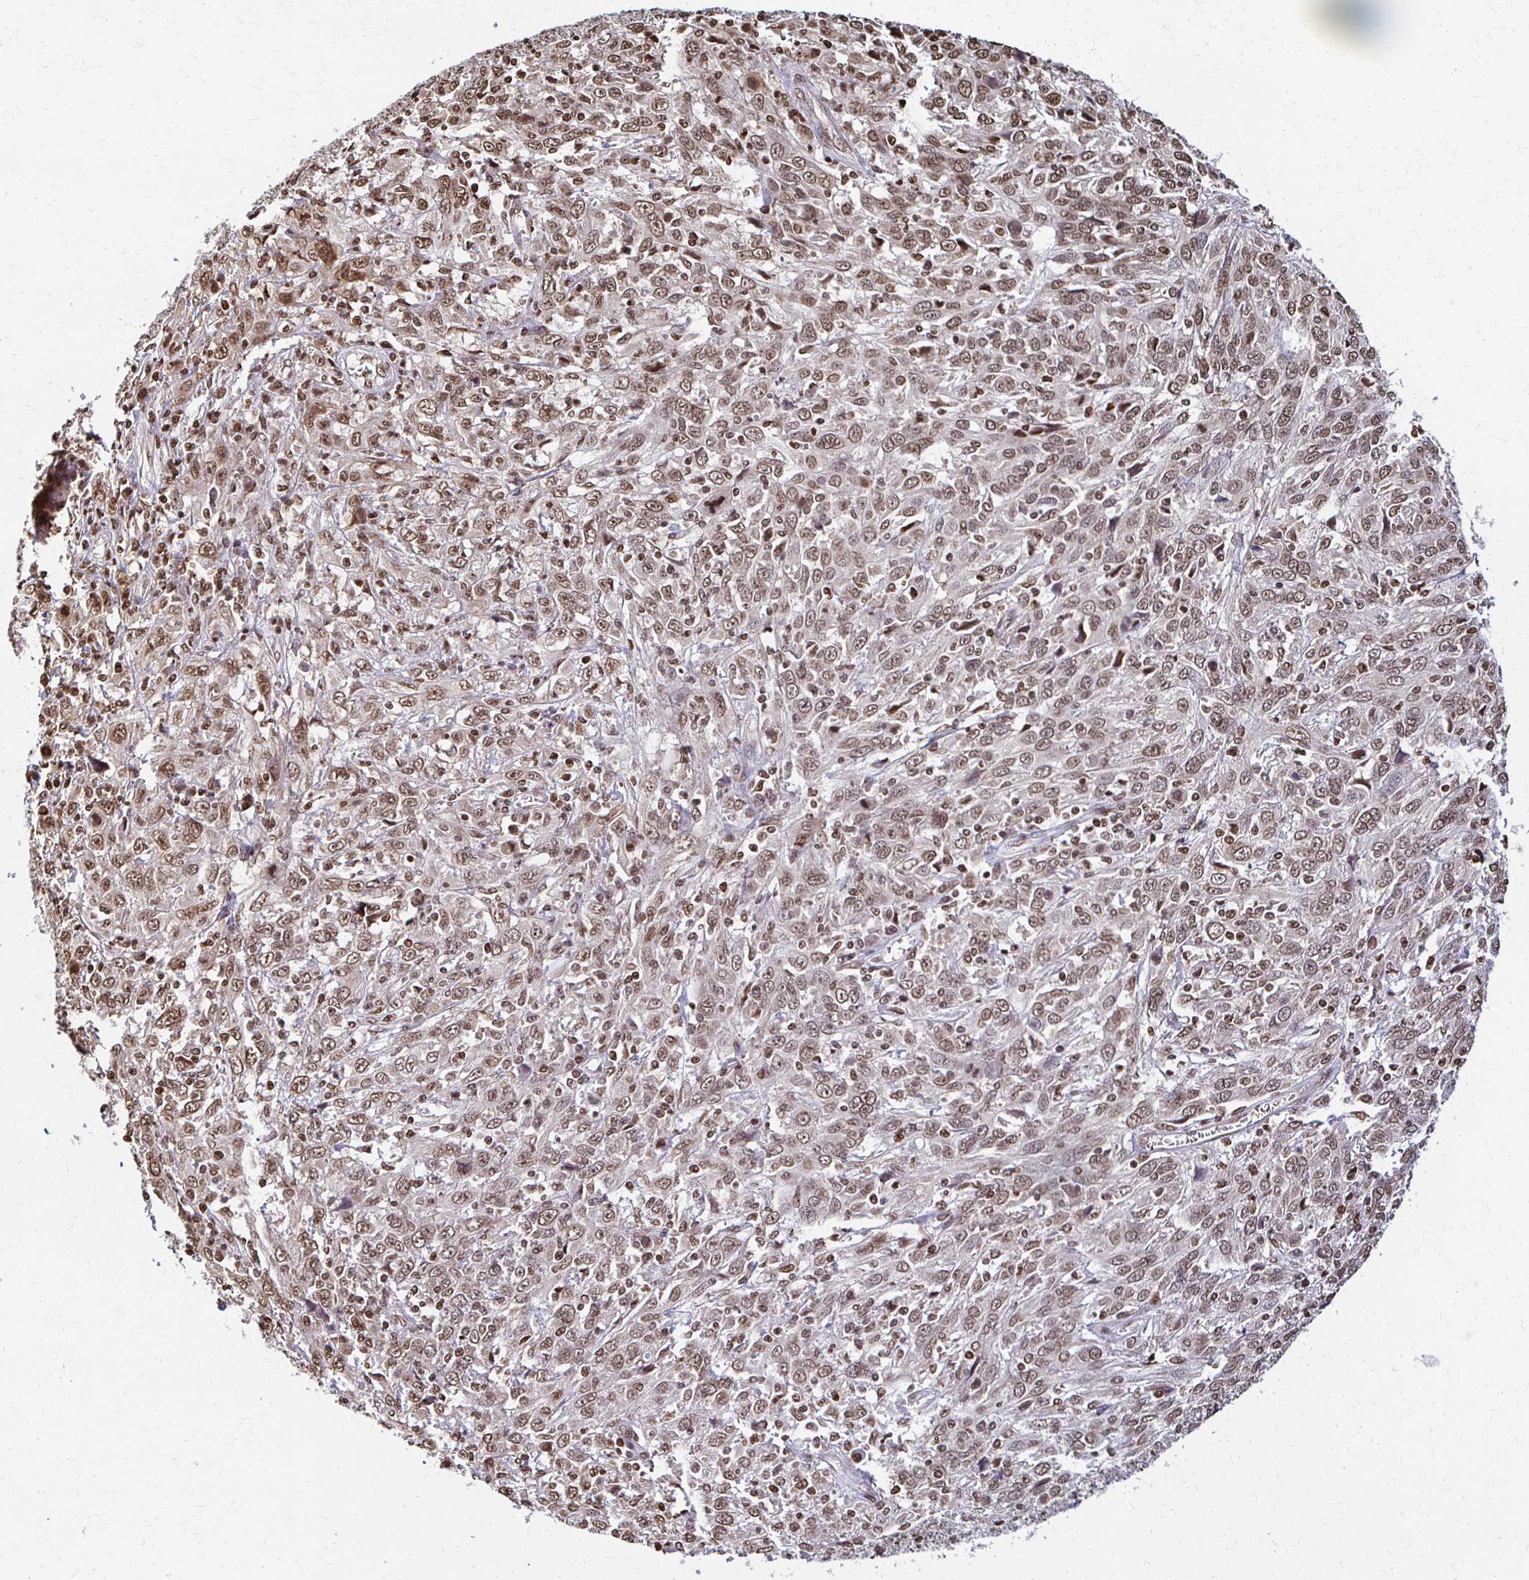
{"staining": {"intensity": "moderate", "quantity": ">75%", "location": "nuclear"}, "tissue": "cervical cancer", "cell_type": "Tumor cells", "image_type": "cancer", "snomed": [{"axis": "morphology", "description": "Squamous cell carcinoma, NOS"}, {"axis": "topography", "description": "Cervix"}], "caption": "IHC histopathology image of neoplastic tissue: cervical cancer stained using immunohistochemistry (IHC) exhibits medium levels of moderate protein expression localized specifically in the nuclear of tumor cells, appearing as a nuclear brown color.", "gene": "HOXA9", "patient": {"sex": "female", "age": 46}}